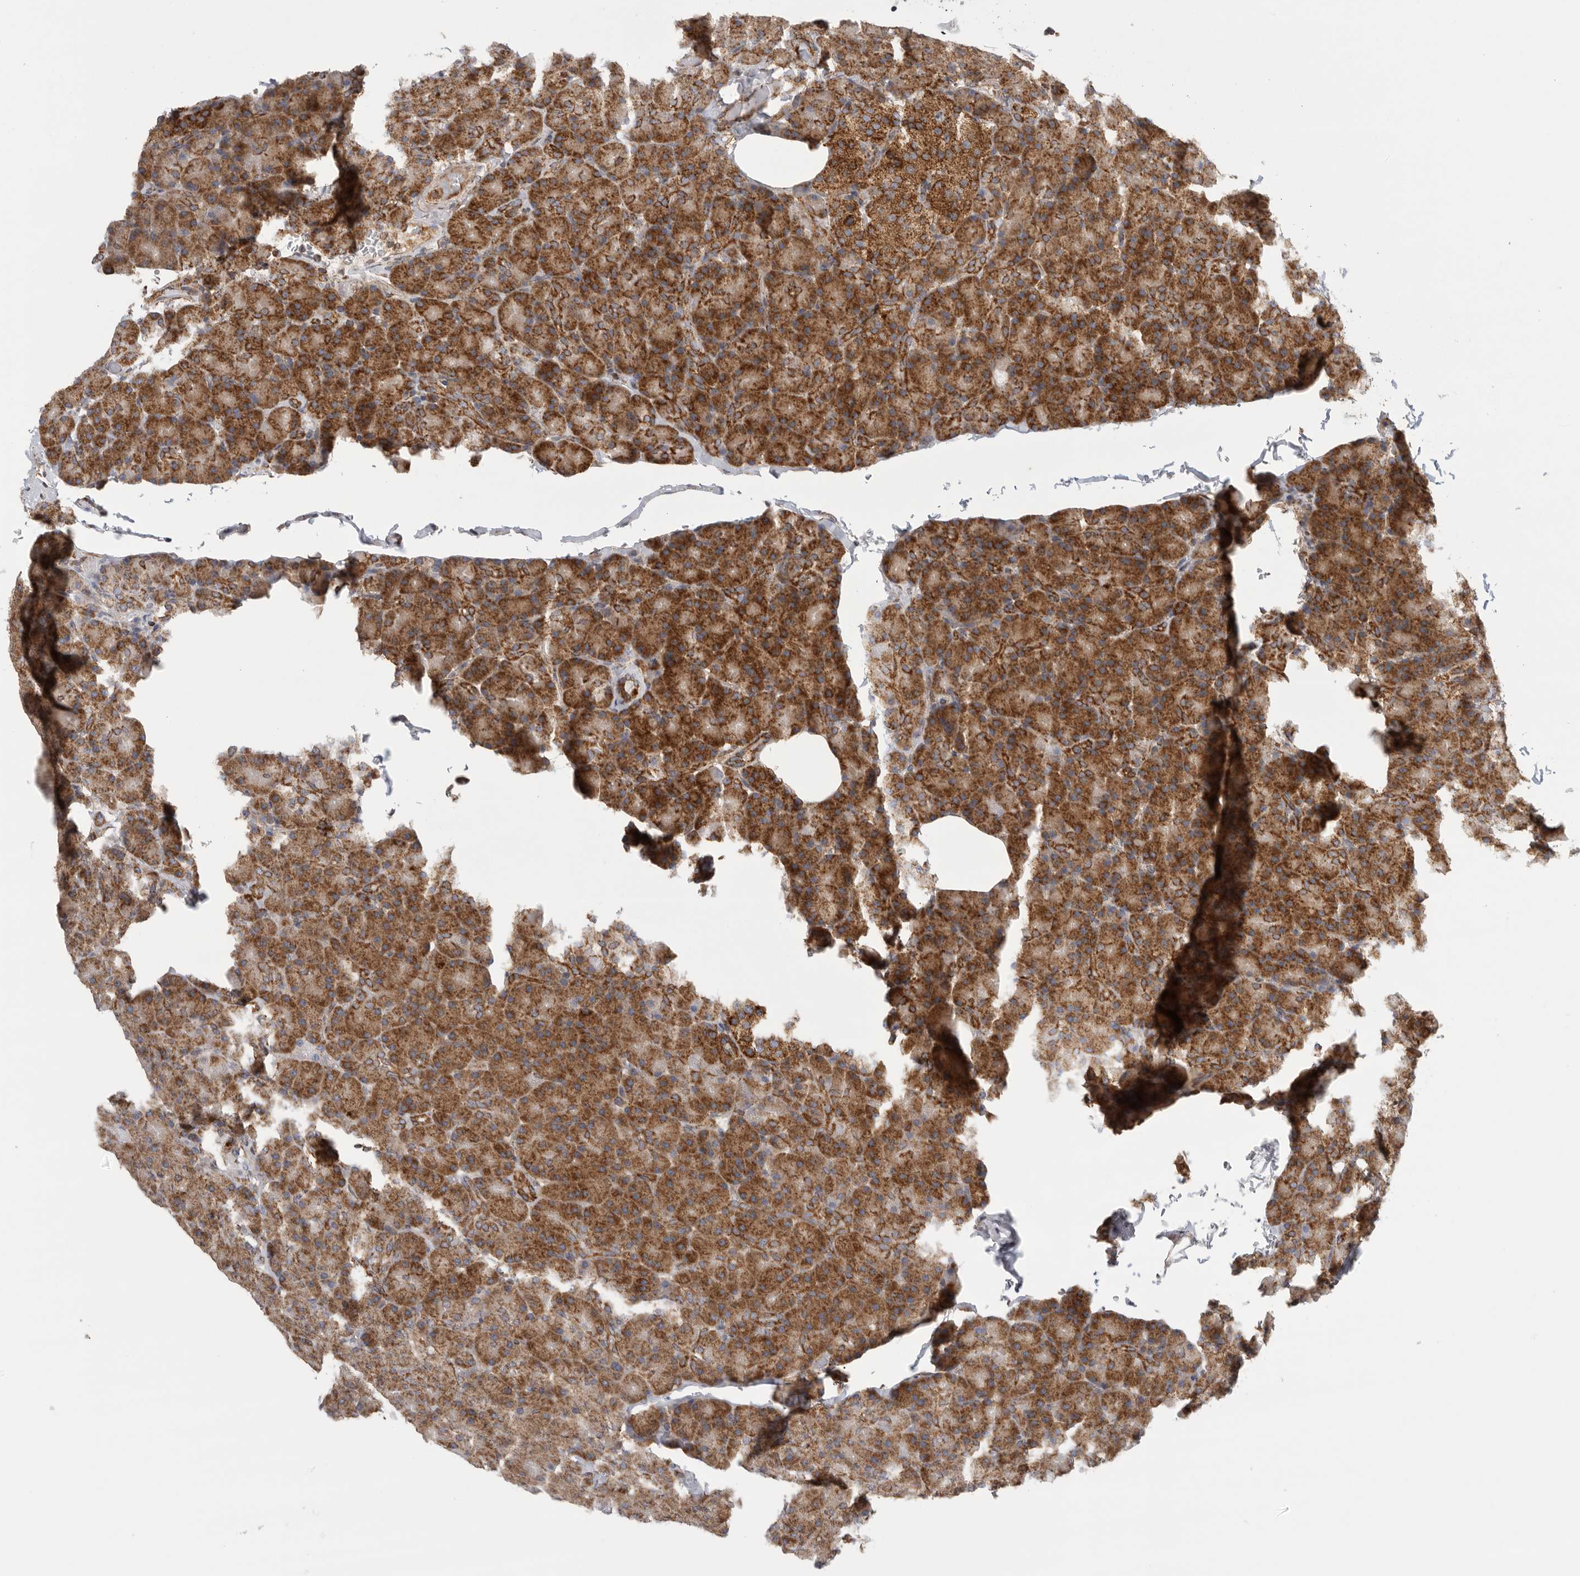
{"staining": {"intensity": "strong", "quantity": ">75%", "location": "cytoplasmic/membranous"}, "tissue": "pancreas", "cell_type": "Exocrine glandular cells", "image_type": "normal", "snomed": [{"axis": "morphology", "description": "Normal tissue, NOS"}, {"axis": "topography", "description": "Pancreas"}], "caption": "A photomicrograph of human pancreas stained for a protein demonstrates strong cytoplasmic/membranous brown staining in exocrine glandular cells.", "gene": "FKBP8", "patient": {"sex": "female", "age": 43}}